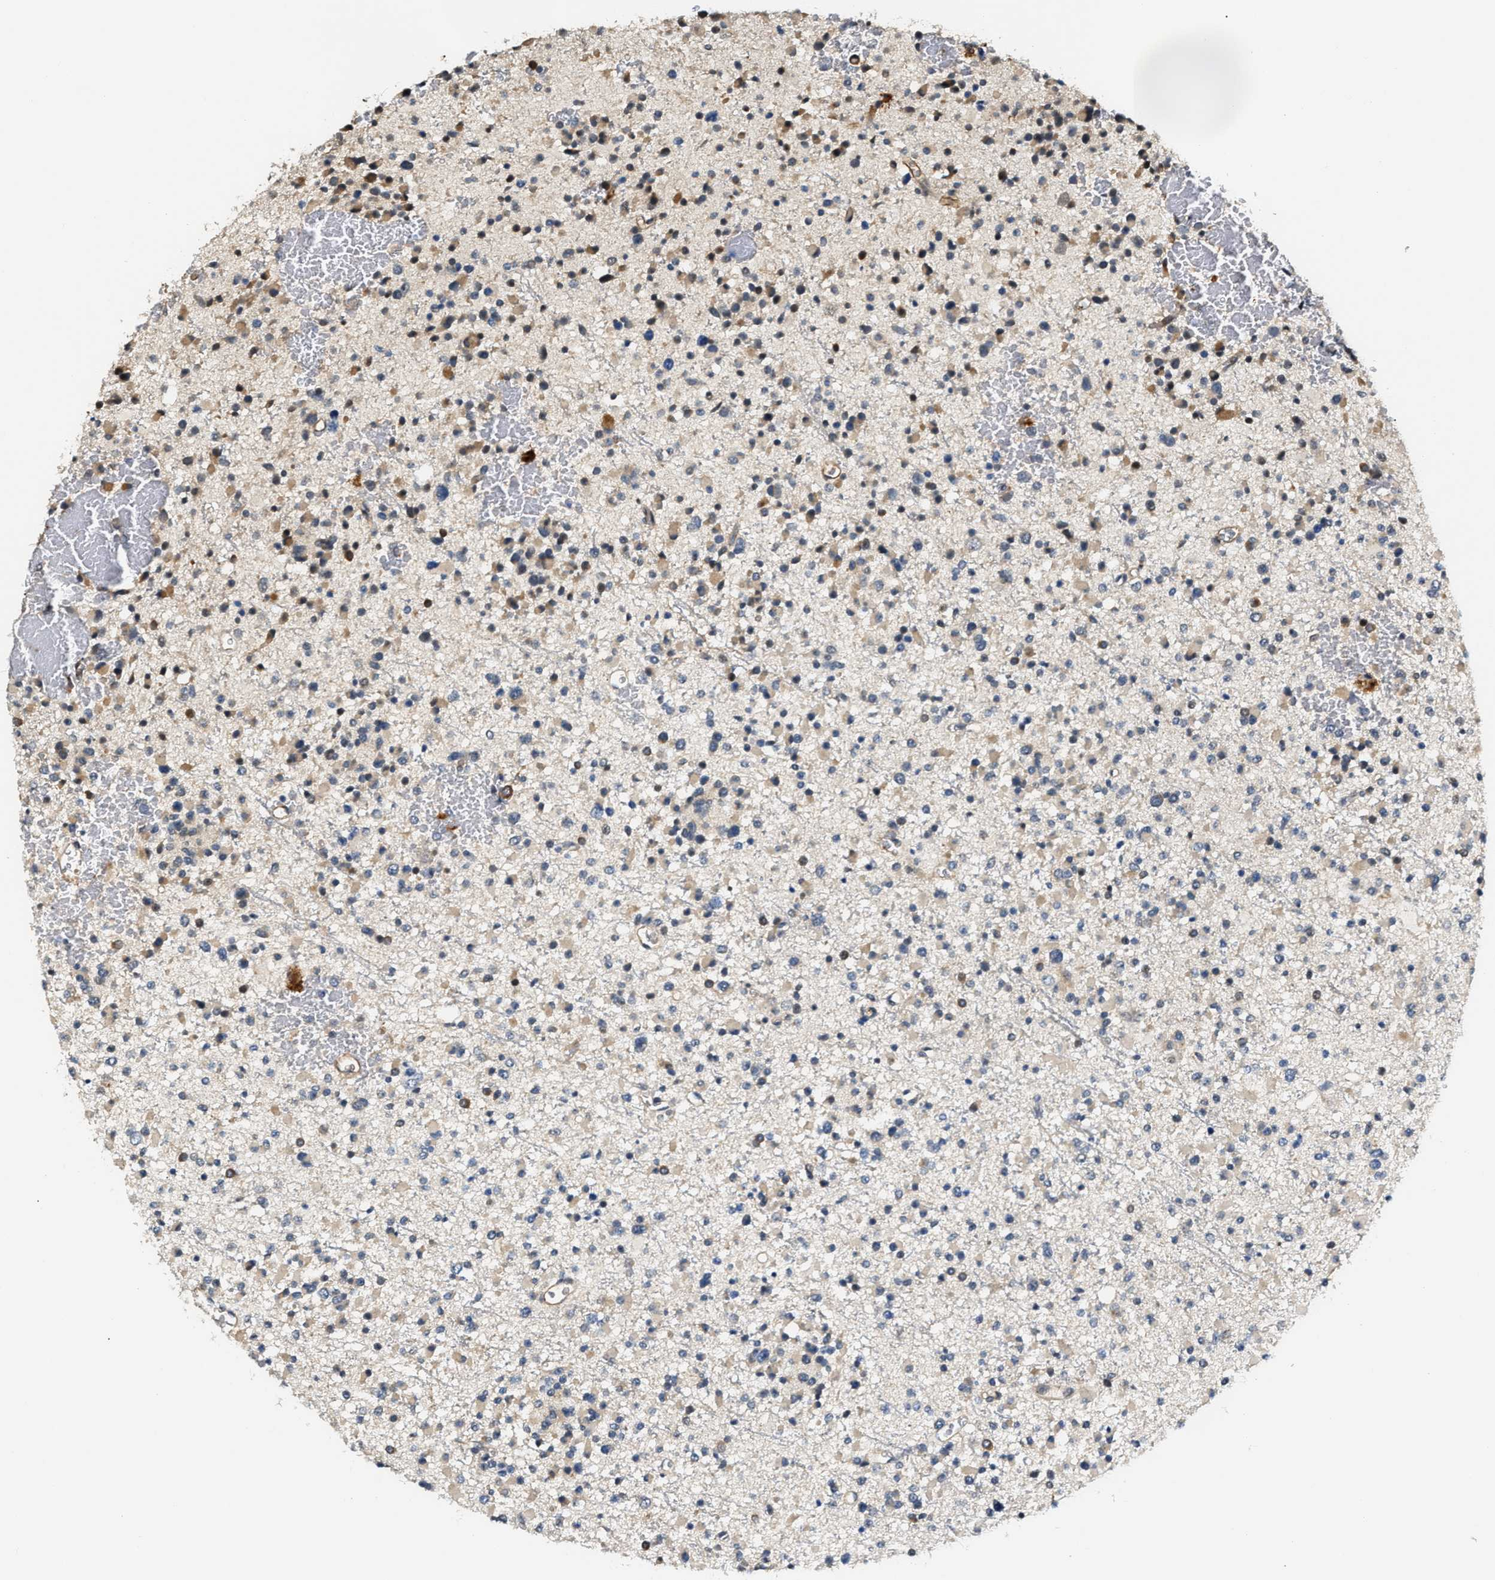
{"staining": {"intensity": "weak", "quantity": "<25%", "location": "cytoplasmic/membranous"}, "tissue": "glioma", "cell_type": "Tumor cells", "image_type": "cancer", "snomed": [{"axis": "morphology", "description": "Glioma, malignant, Low grade"}, {"axis": "topography", "description": "Brain"}], "caption": "Tumor cells show no significant expression in malignant low-grade glioma.", "gene": "TUT7", "patient": {"sex": "female", "age": 22}}